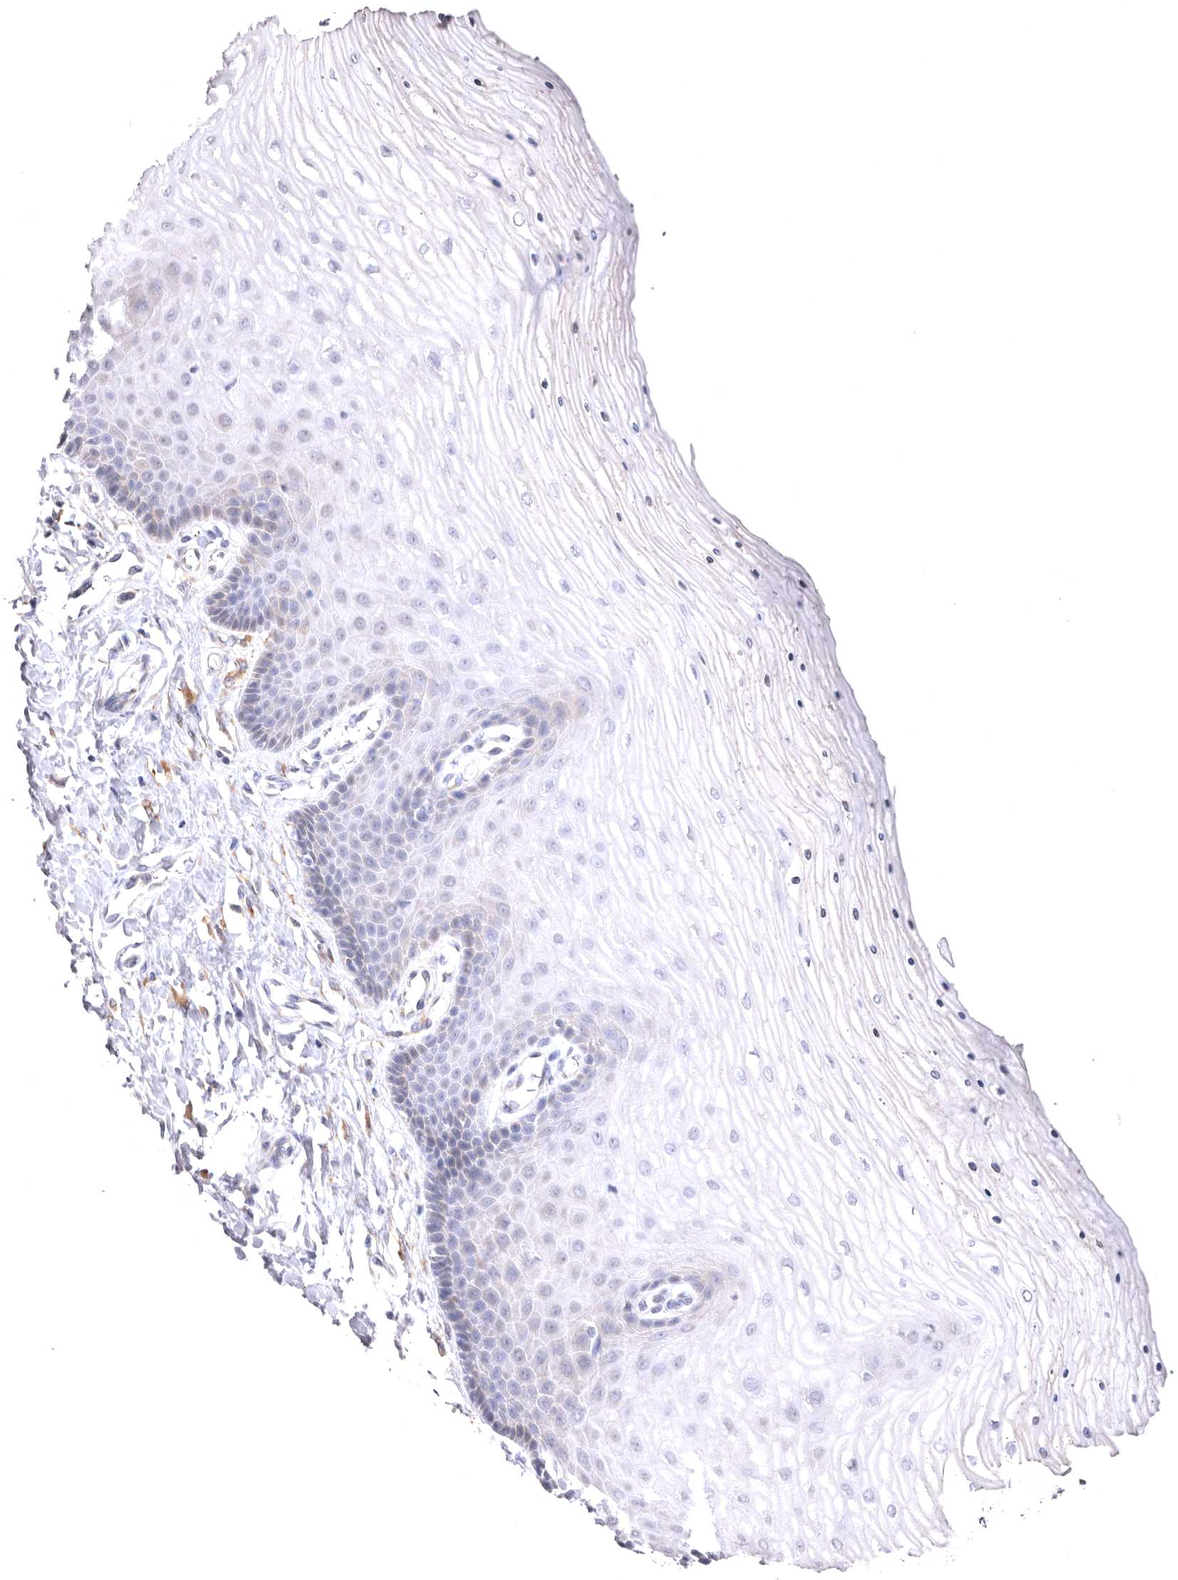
{"staining": {"intensity": "negative", "quantity": "none", "location": "none"}, "tissue": "cervix", "cell_type": "Glandular cells", "image_type": "normal", "snomed": [{"axis": "morphology", "description": "Normal tissue, NOS"}, {"axis": "topography", "description": "Cervix"}], "caption": "Immunohistochemistry (IHC) photomicrograph of unremarkable cervix stained for a protein (brown), which reveals no staining in glandular cells.", "gene": "VPS45", "patient": {"sex": "female", "age": 55}}